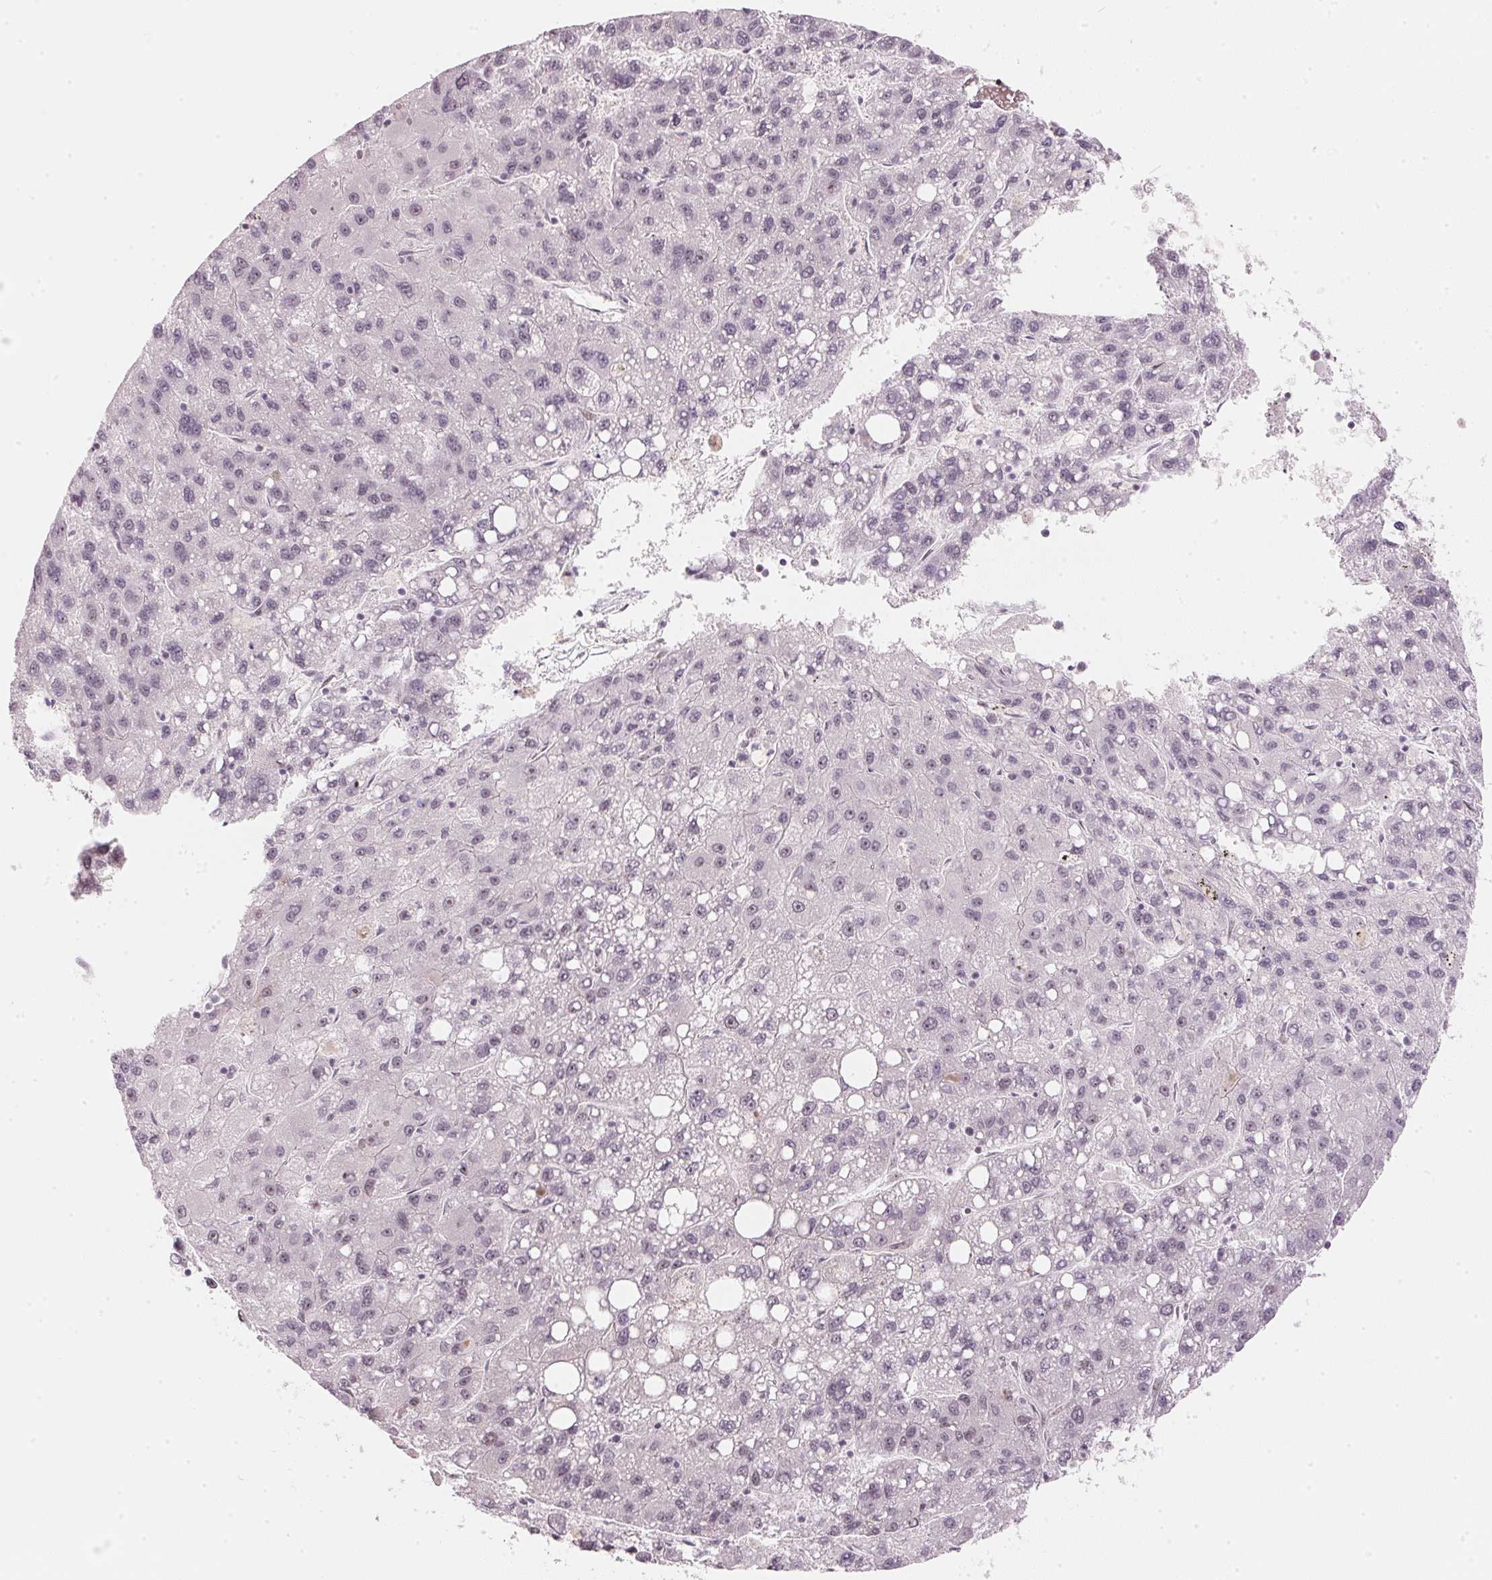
{"staining": {"intensity": "negative", "quantity": "none", "location": "none"}, "tissue": "liver cancer", "cell_type": "Tumor cells", "image_type": "cancer", "snomed": [{"axis": "morphology", "description": "Carcinoma, Hepatocellular, NOS"}, {"axis": "topography", "description": "Liver"}], "caption": "Liver cancer was stained to show a protein in brown. There is no significant staining in tumor cells.", "gene": "KAT6A", "patient": {"sex": "female", "age": 82}}